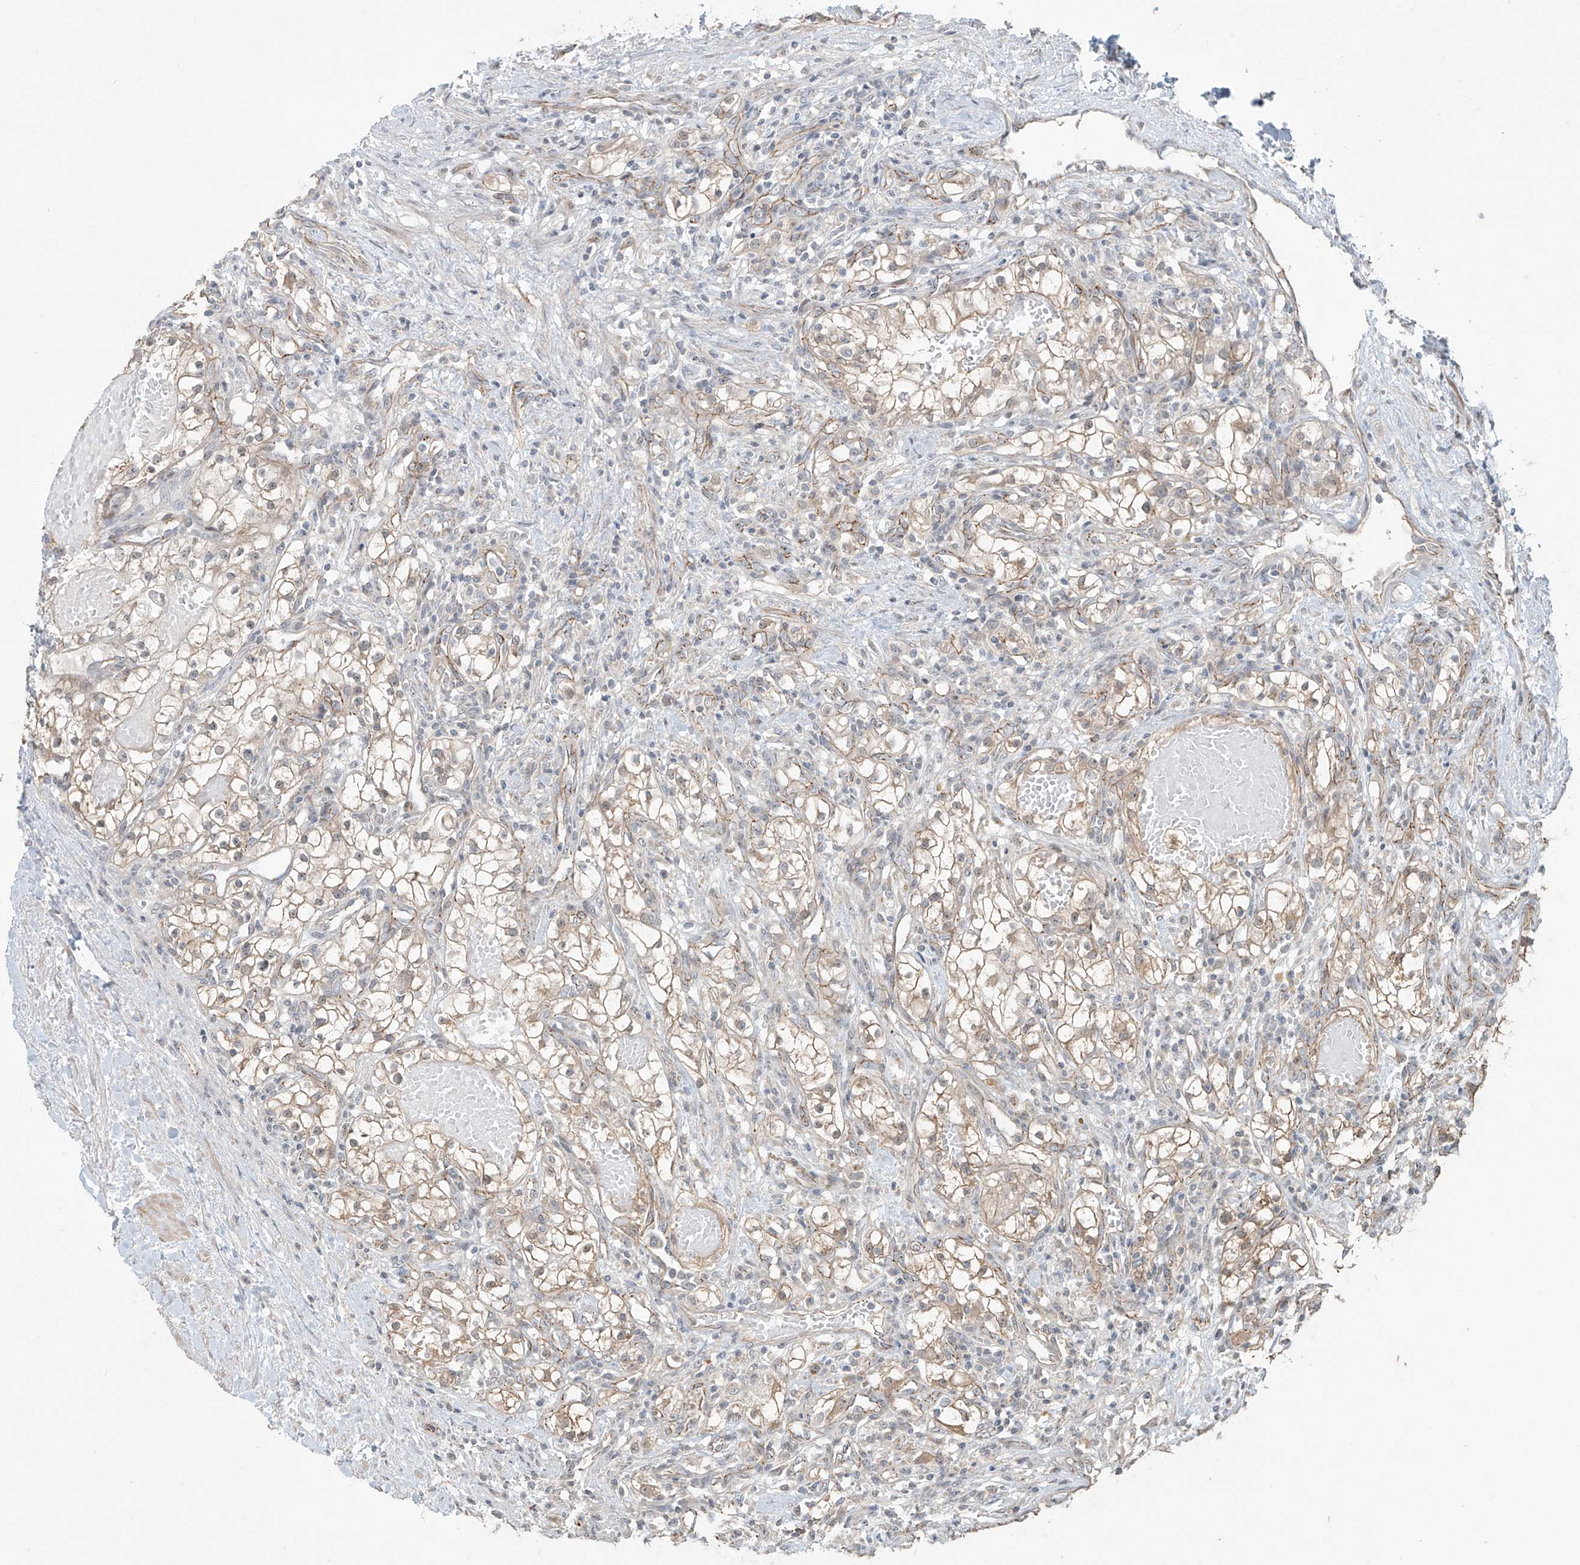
{"staining": {"intensity": "weak", "quantity": ">75%", "location": "cytoplasmic/membranous"}, "tissue": "renal cancer", "cell_type": "Tumor cells", "image_type": "cancer", "snomed": [{"axis": "morphology", "description": "Normal tissue, NOS"}, {"axis": "morphology", "description": "Adenocarcinoma, NOS"}, {"axis": "topography", "description": "Kidney"}], "caption": "Adenocarcinoma (renal) was stained to show a protein in brown. There is low levels of weak cytoplasmic/membranous staining in approximately >75% of tumor cells.", "gene": "ZNF16", "patient": {"sex": "male", "age": 68}}